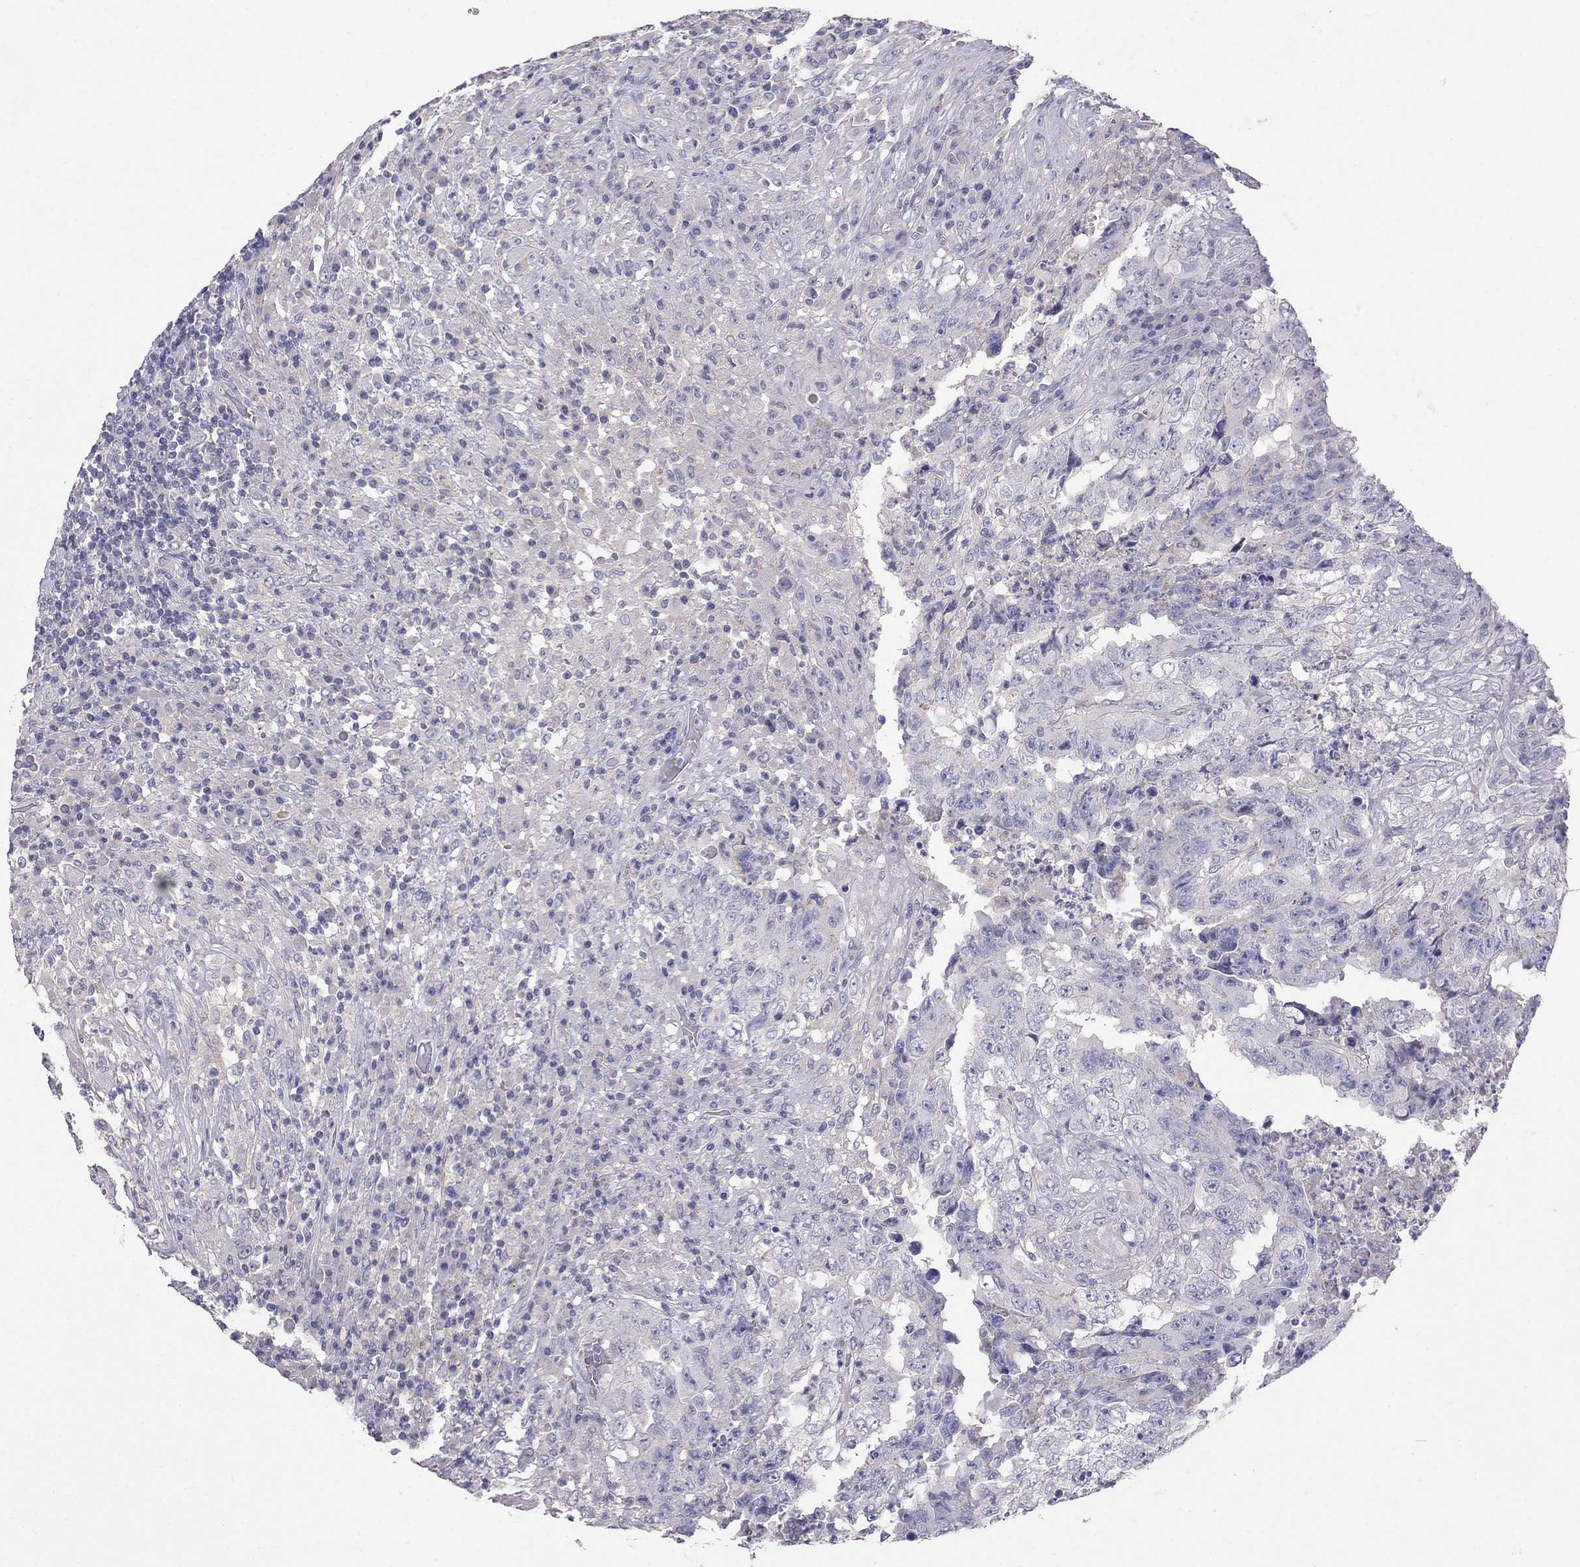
{"staining": {"intensity": "negative", "quantity": "none", "location": "none"}, "tissue": "testis cancer", "cell_type": "Tumor cells", "image_type": "cancer", "snomed": [{"axis": "morphology", "description": "Necrosis, NOS"}, {"axis": "morphology", "description": "Carcinoma, Embryonal, NOS"}, {"axis": "topography", "description": "Testis"}], "caption": "High magnification brightfield microscopy of testis cancer stained with DAB (3,3'-diaminobenzidine) (brown) and counterstained with hematoxylin (blue): tumor cells show no significant staining.", "gene": "LY6H", "patient": {"sex": "male", "age": 19}}